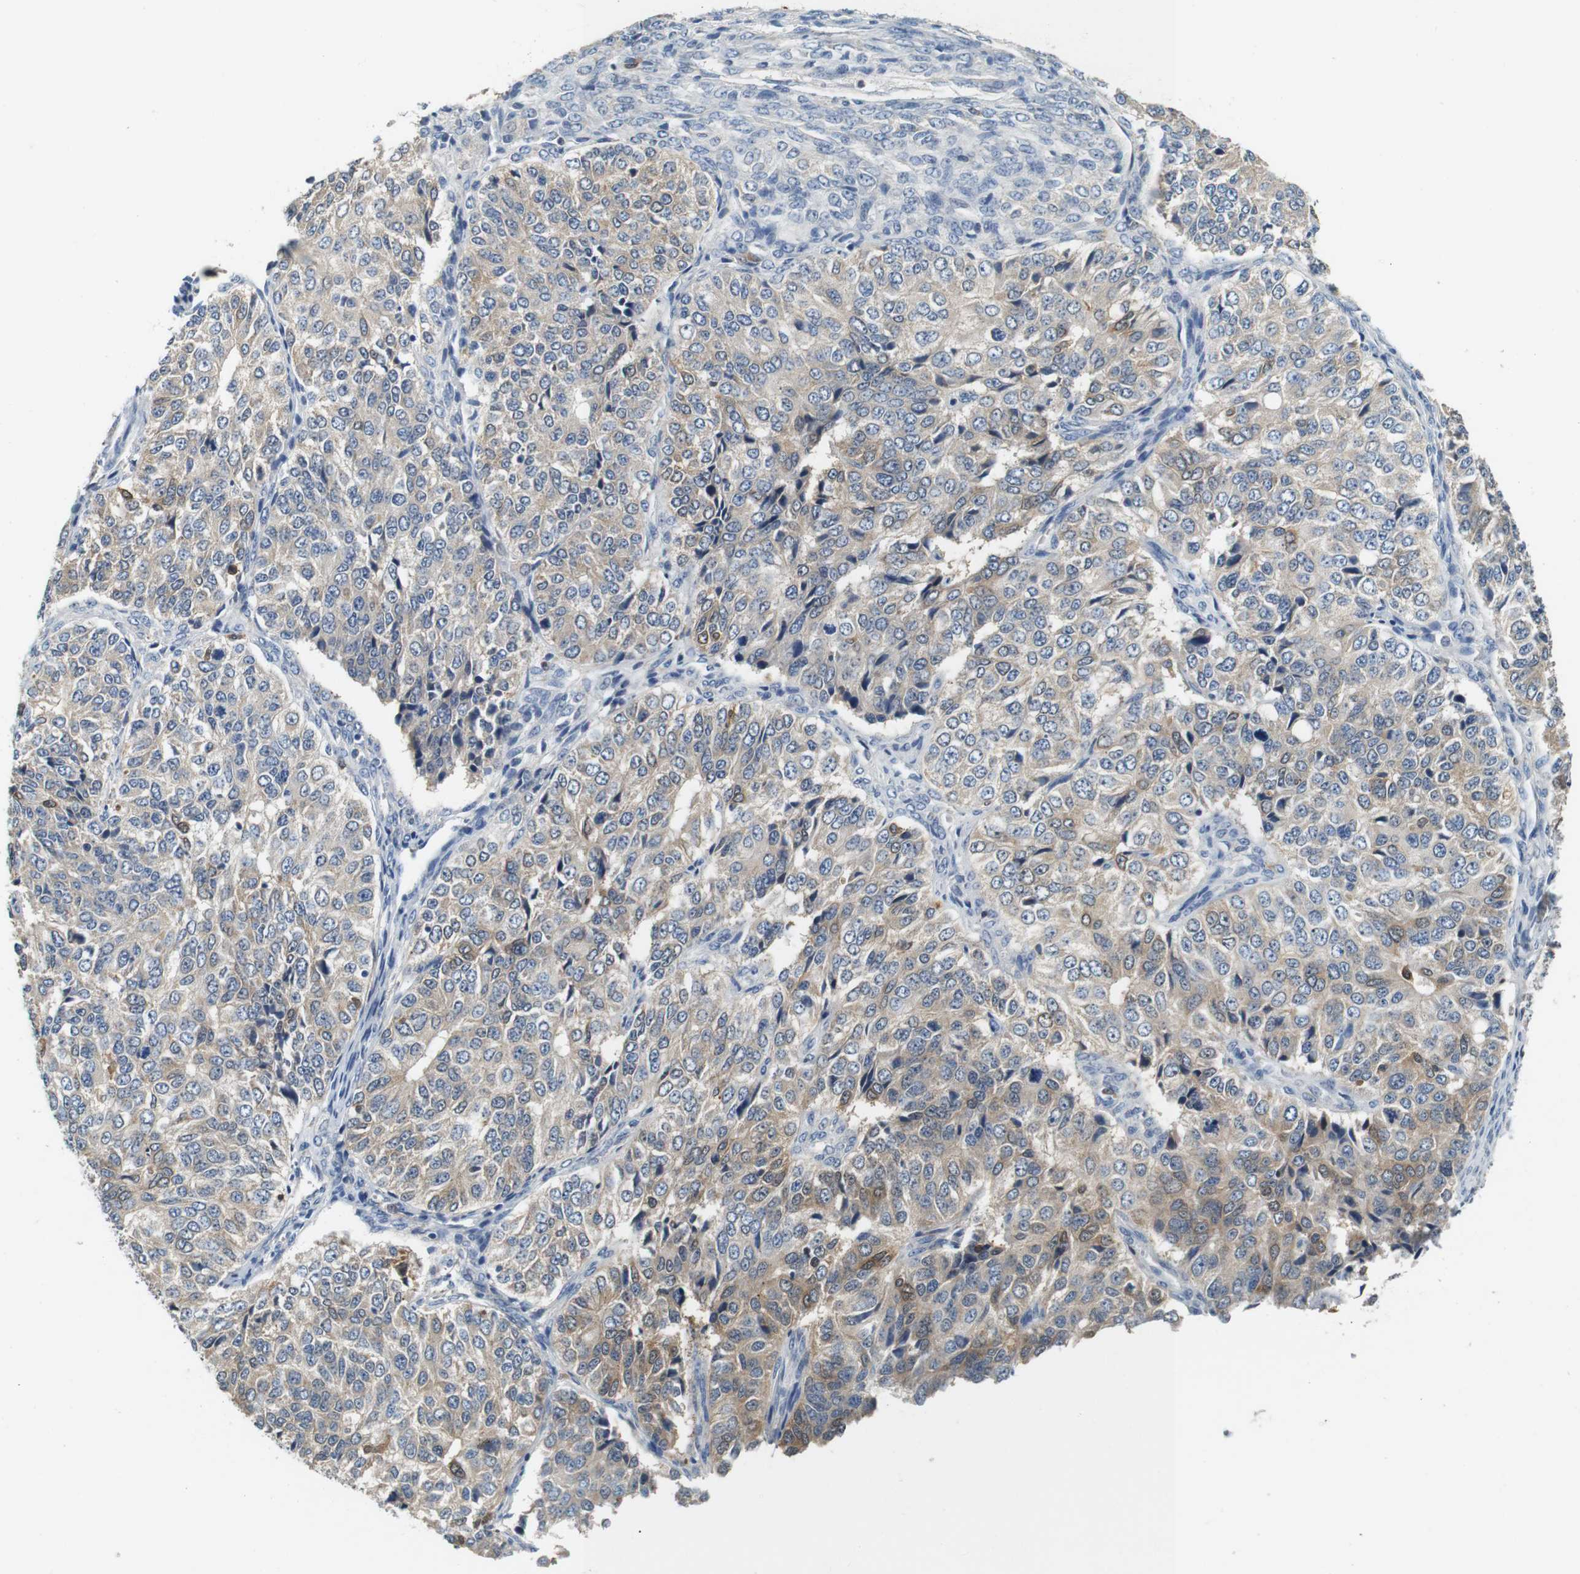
{"staining": {"intensity": "weak", "quantity": "<25%", "location": "cytoplasmic/membranous"}, "tissue": "ovarian cancer", "cell_type": "Tumor cells", "image_type": "cancer", "snomed": [{"axis": "morphology", "description": "Carcinoma, endometroid"}, {"axis": "topography", "description": "Ovary"}], "caption": "Tumor cells are negative for brown protein staining in endometroid carcinoma (ovarian).", "gene": "NEBL", "patient": {"sex": "female", "age": 51}}